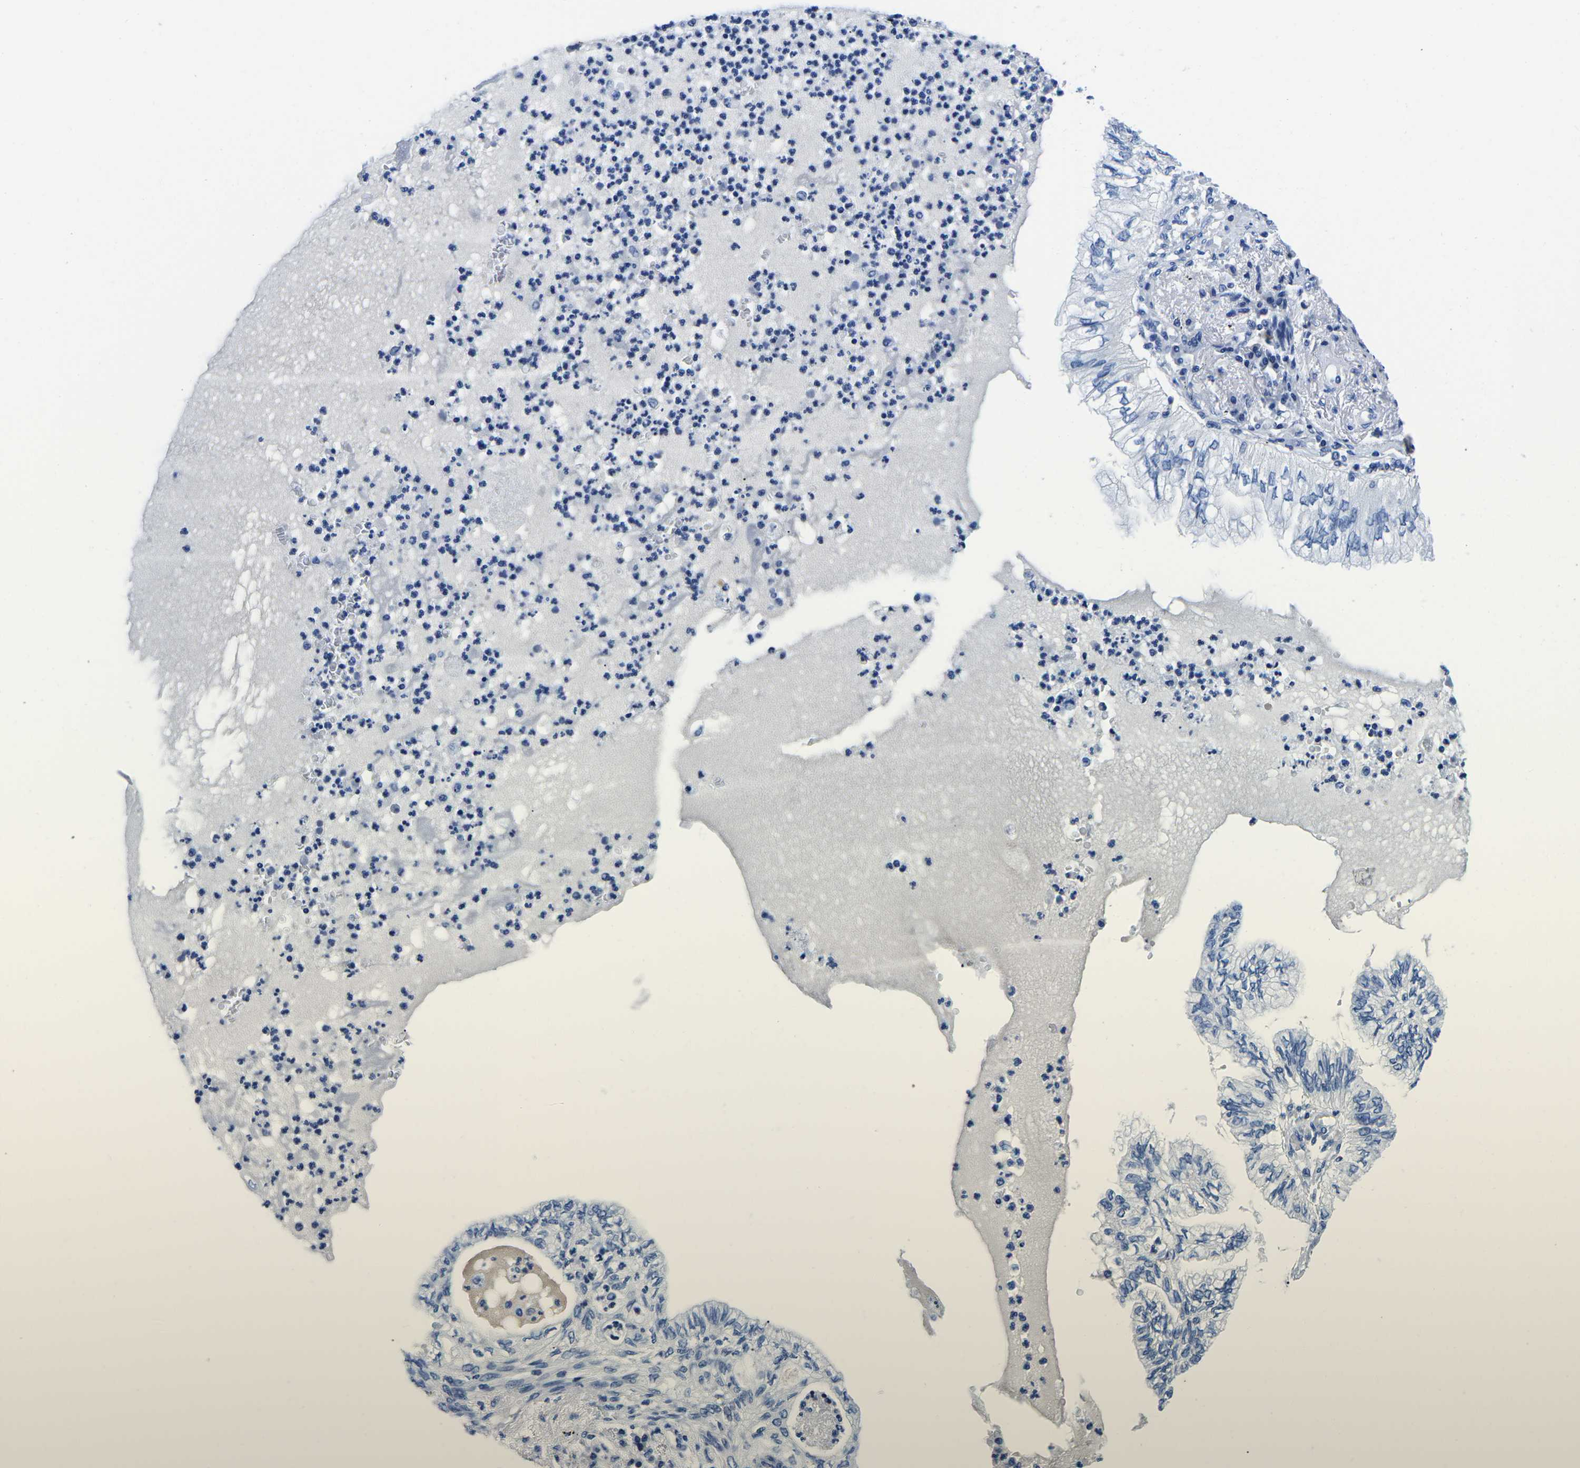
{"staining": {"intensity": "negative", "quantity": "none", "location": "none"}, "tissue": "lung cancer", "cell_type": "Tumor cells", "image_type": "cancer", "snomed": [{"axis": "morphology", "description": "Normal tissue, NOS"}, {"axis": "morphology", "description": "Adenocarcinoma, NOS"}, {"axis": "topography", "description": "Bronchus"}, {"axis": "topography", "description": "Lung"}], "caption": "This is an immunohistochemistry micrograph of lung cancer (adenocarcinoma). There is no positivity in tumor cells.", "gene": "CYP1A2", "patient": {"sex": "female", "age": 70}}